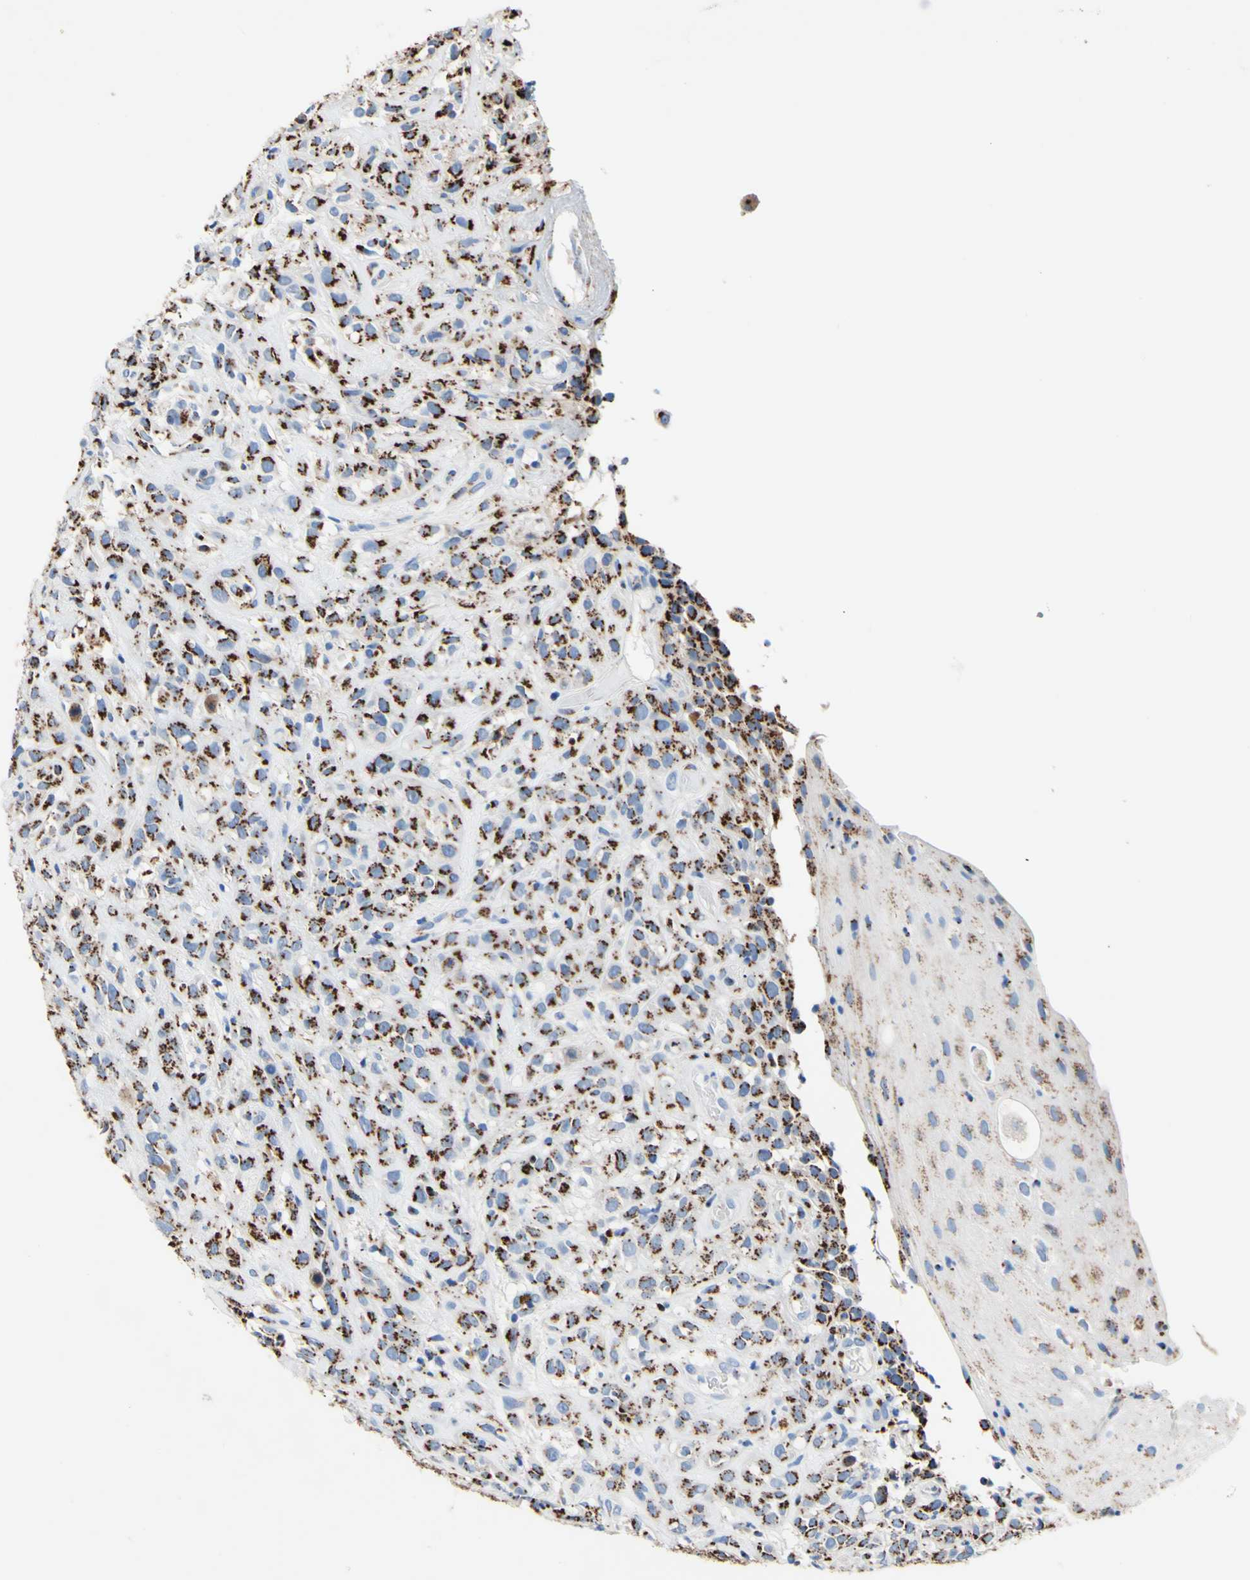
{"staining": {"intensity": "strong", "quantity": "25%-75%", "location": "cytoplasmic/membranous"}, "tissue": "head and neck cancer", "cell_type": "Tumor cells", "image_type": "cancer", "snomed": [{"axis": "morphology", "description": "Normal tissue, NOS"}, {"axis": "morphology", "description": "Squamous cell carcinoma, NOS"}, {"axis": "topography", "description": "Cartilage tissue"}, {"axis": "topography", "description": "Head-Neck"}], "caption": "Brown immunohistochemical staining in head and neck cancer (squamous cell carcinoma) demonstrates strong cytoplasmic/membranous staining in about 25%-75% of tumor cells.", "gene": "GALNT2", "patient": {"sex": "male", "age": 62}}